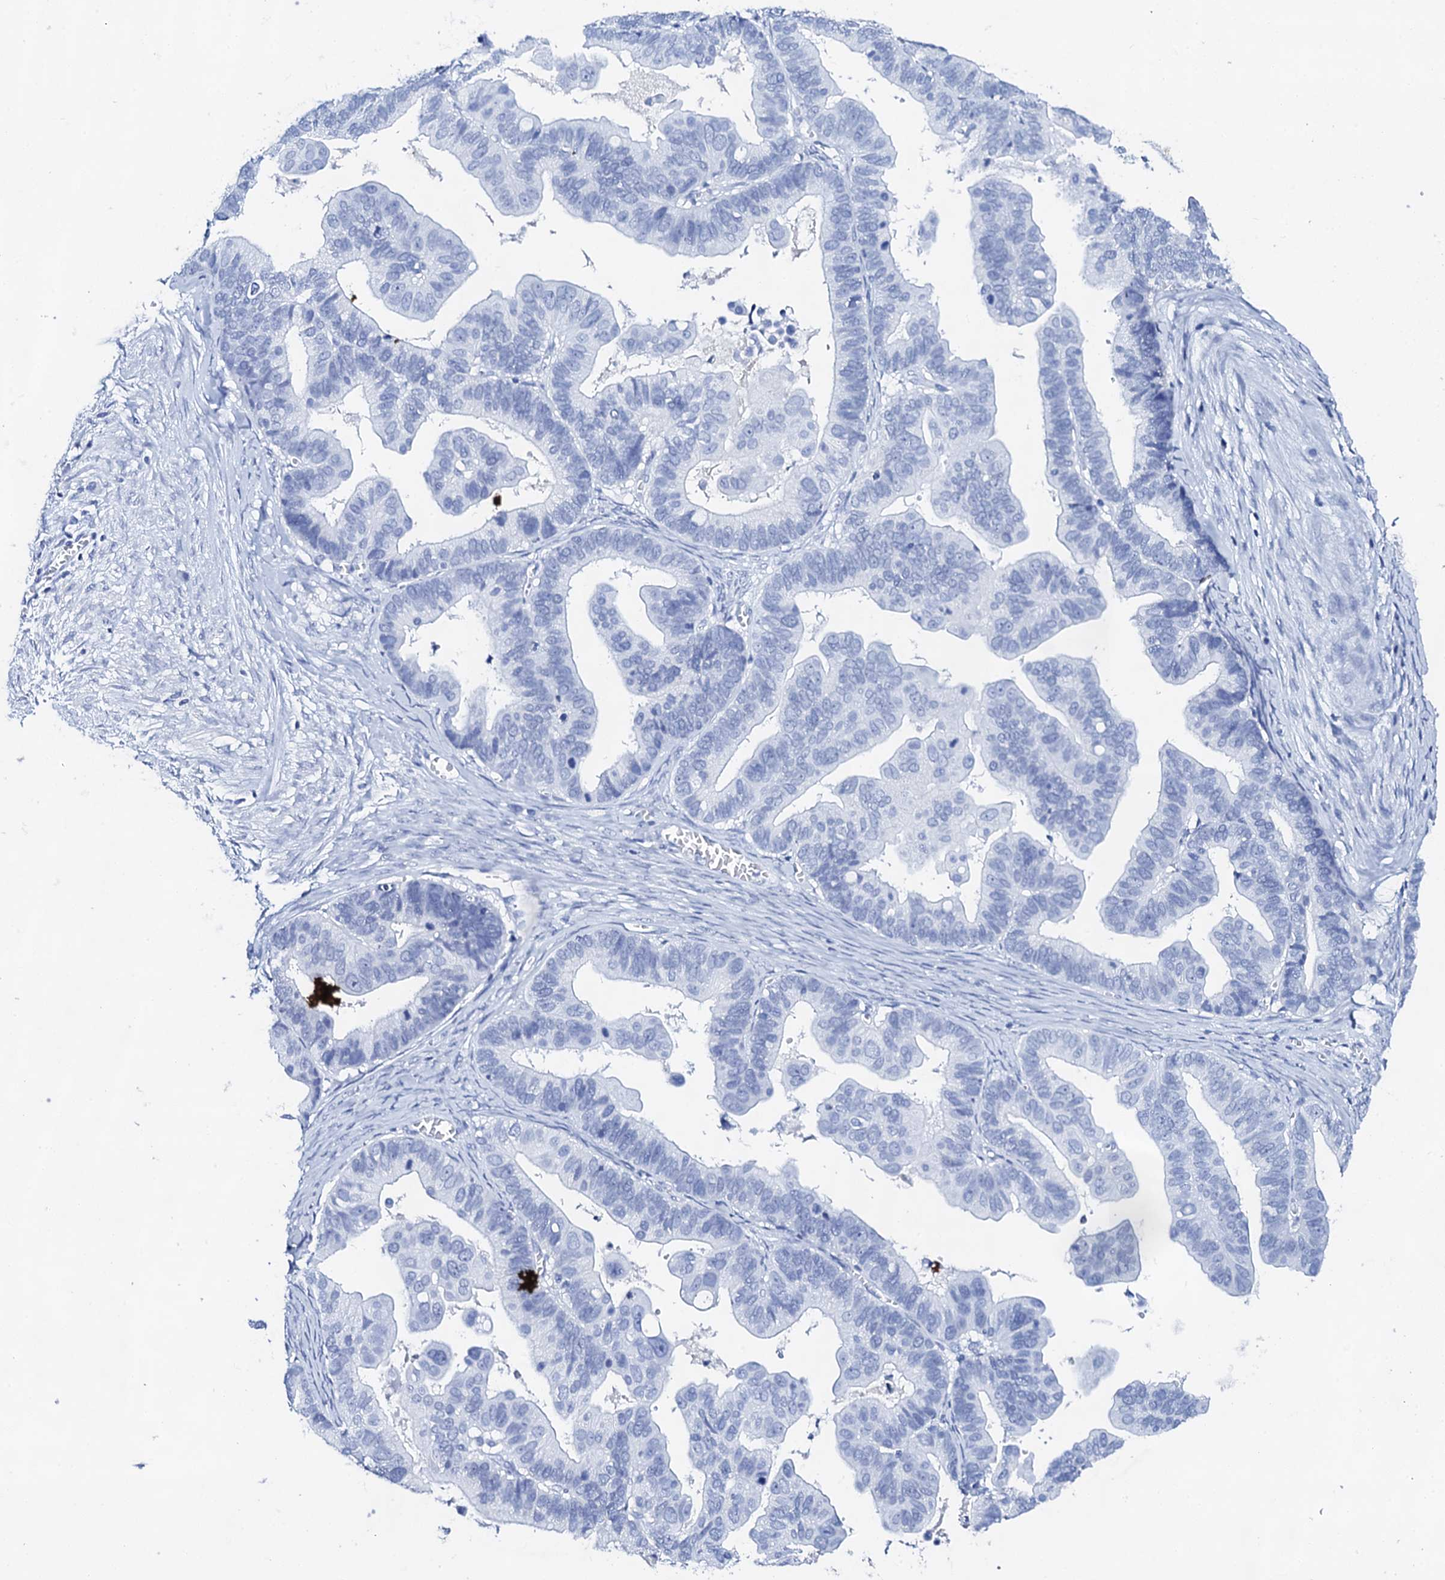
{"staining": {"intensity": "negative", "quantity": "none", "location": "none"}, "tissue": "ovarian cancer", "cell_type": "Tumor cells", "image_type": "cancer", "snomed": [{"axis": "morphology", "description": "Cystadenocarcinoma, serous, NOS"}, {"axis": "topography", "description": "Ovary"}], "caption": "Immunohistochemistry (IHC) of serous cystadenocarcinoma (ovarian) reveals no staining in tumor cells.", "gene": "FBXL16", "patient": {"sex": "female", "age": 56}}